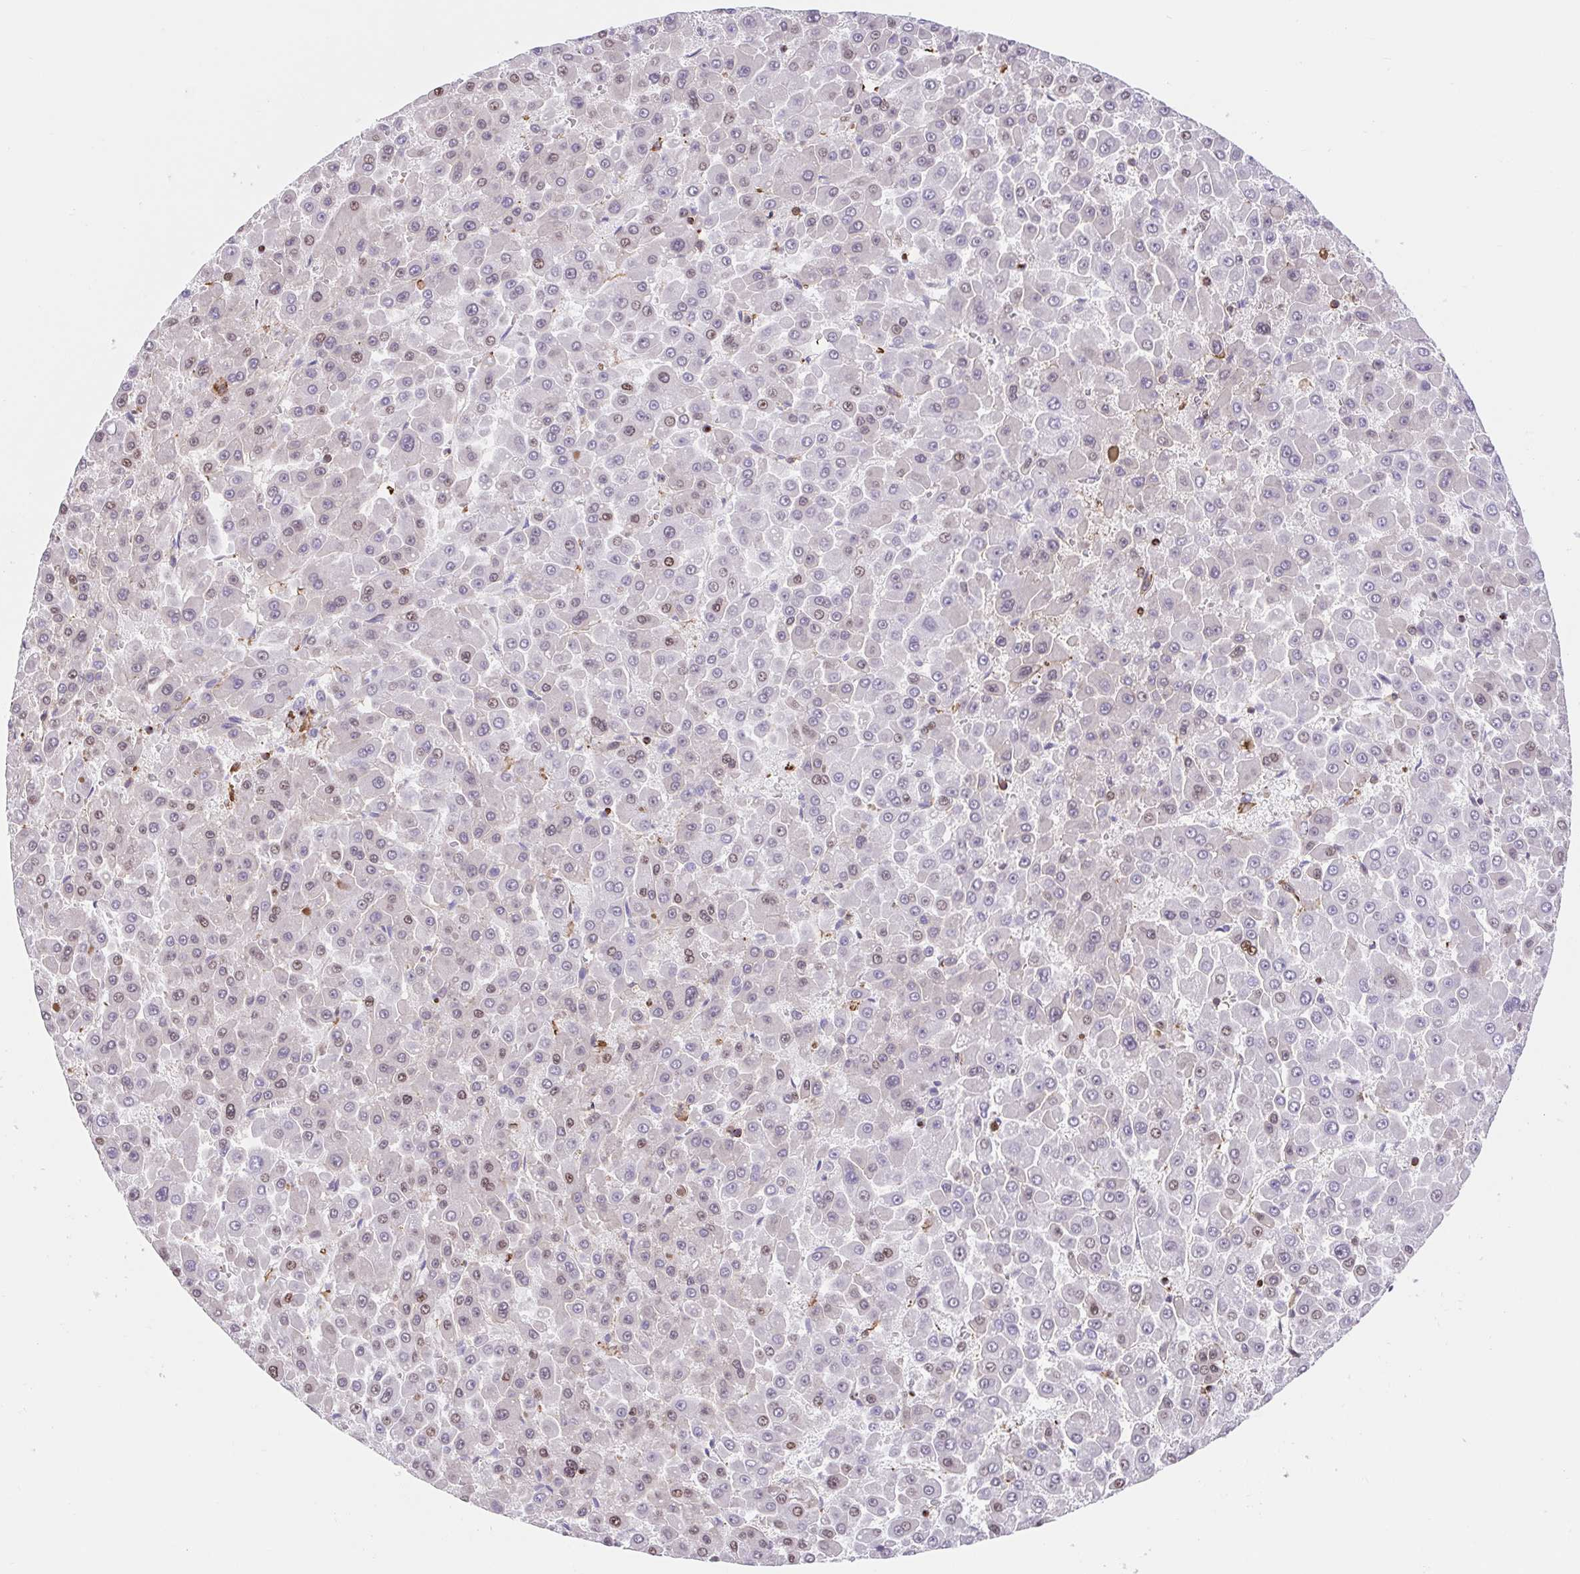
{"staining": {"intensity": "moderate", "quantity": "<25%", "location": "nuclear"}, "tissue": "liver cancer", "cell_type": "Tumor cells", "image_type": "cancer", "snomed": [{"axis": "morphology", "description": "Carcinoma, Hepatocellular, NOS"}, {"axis": "topography", "description": "Liver"}], "caption": "Moderate nuclear positivity is present in approximately <25% of tumor cells in hepatocellular carcinoma (liver). Using DAB (brown) and hematoxylin (blue) stains, captured at high magnification using brightfield microscopy.", "gene": "TPRG1", "patient": {"sex": "male", "age": 78}}